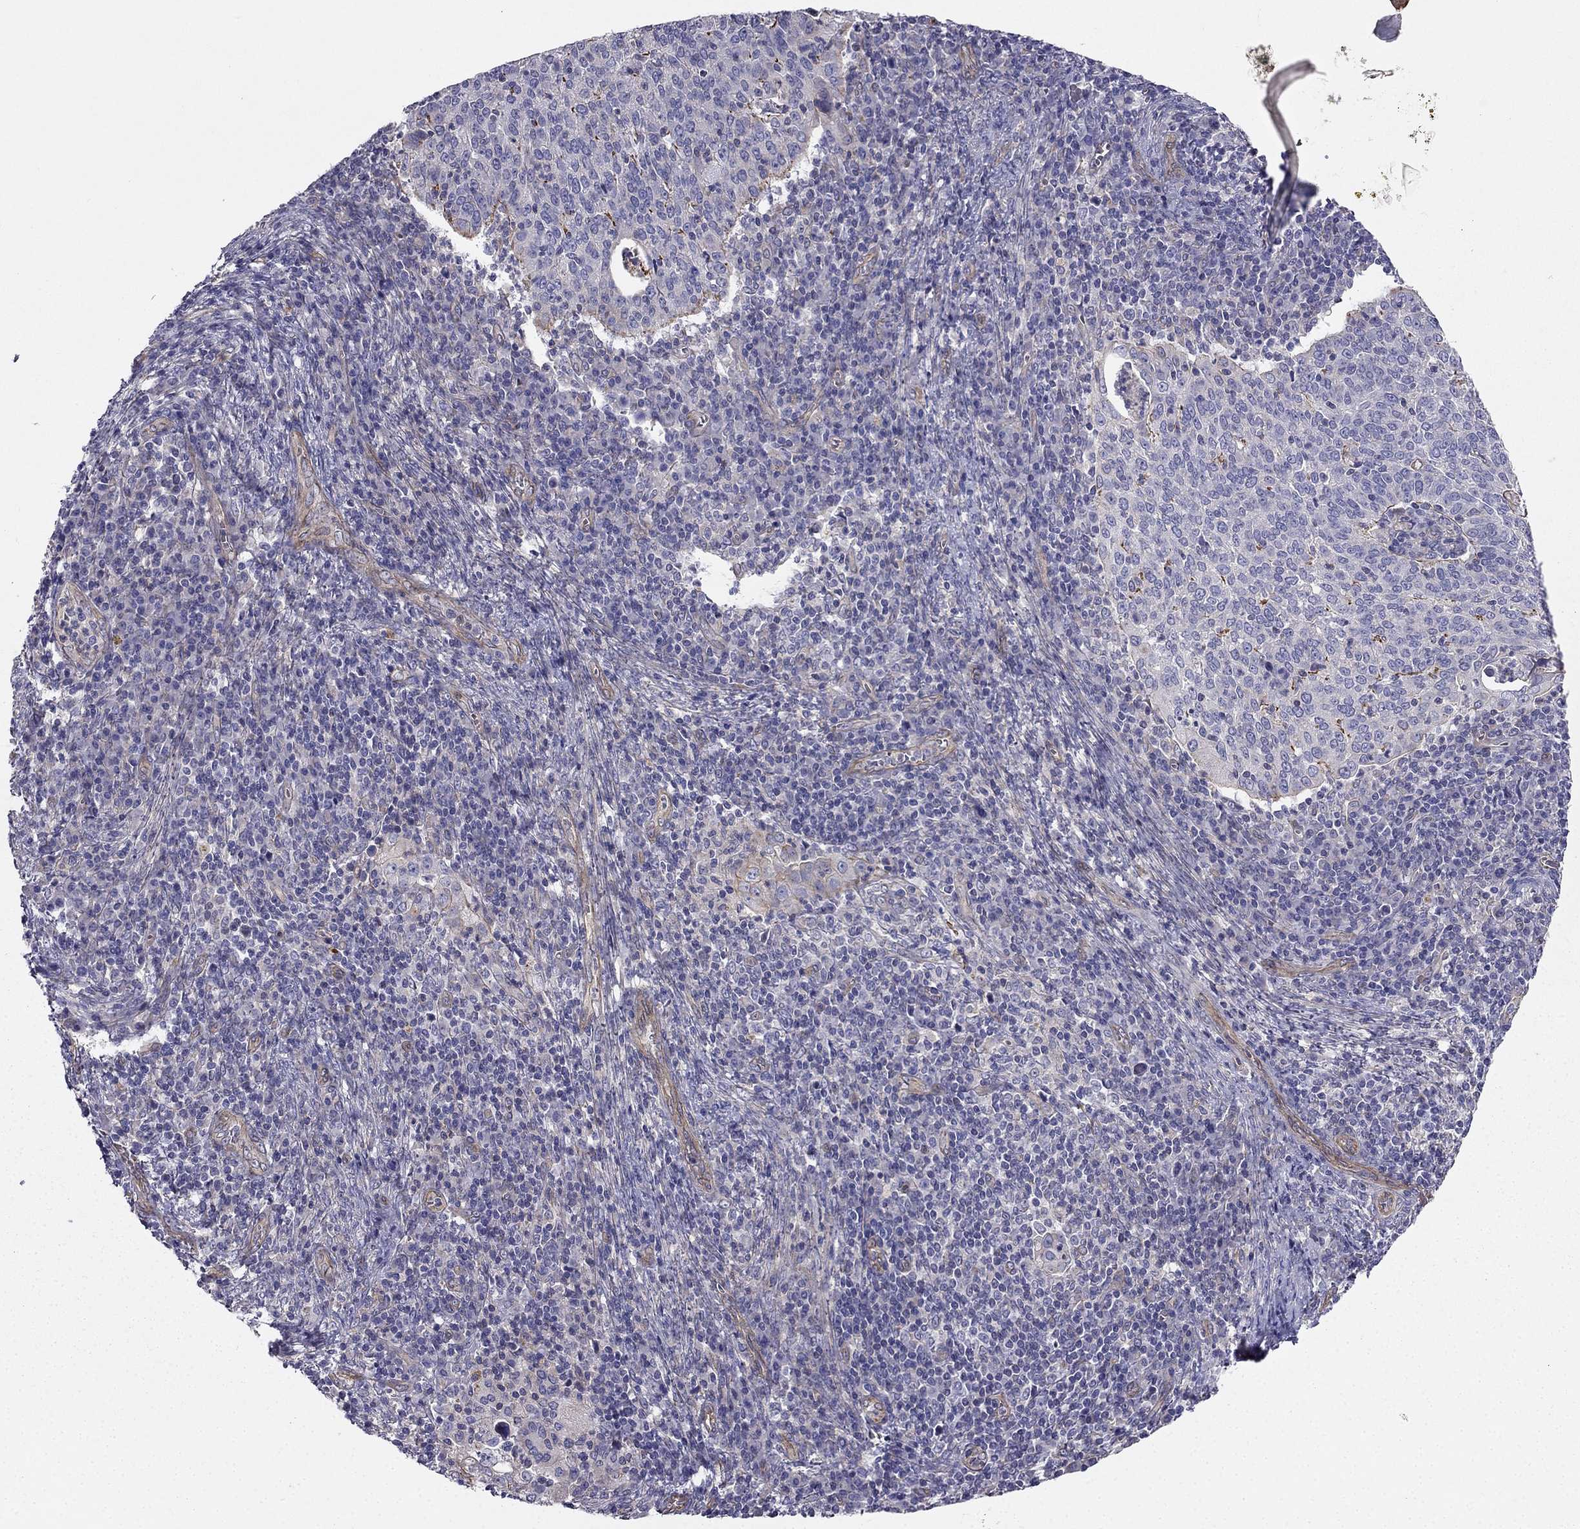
{"staining": {"intensity": "negative", "quantity": "none", "location": "none"}, "tissue": "cervical cancer", "cell_type": "Tumor cells", "image_type": "cancer", "snomed": [{"axis": "morphology", "description": "Squamous cell carcinoma, NOS"}, {"axis": "topography", "description": "Cervix"}], "caption": "DAB (3,3'-diaminobenzidine) immunohistochemical staining of human squamous cell carcinoma (cervical) exhibits no significant positivity in tumor cells.", "gene": "ENOX1", "patient": {"sex": "female", "age": 39}}